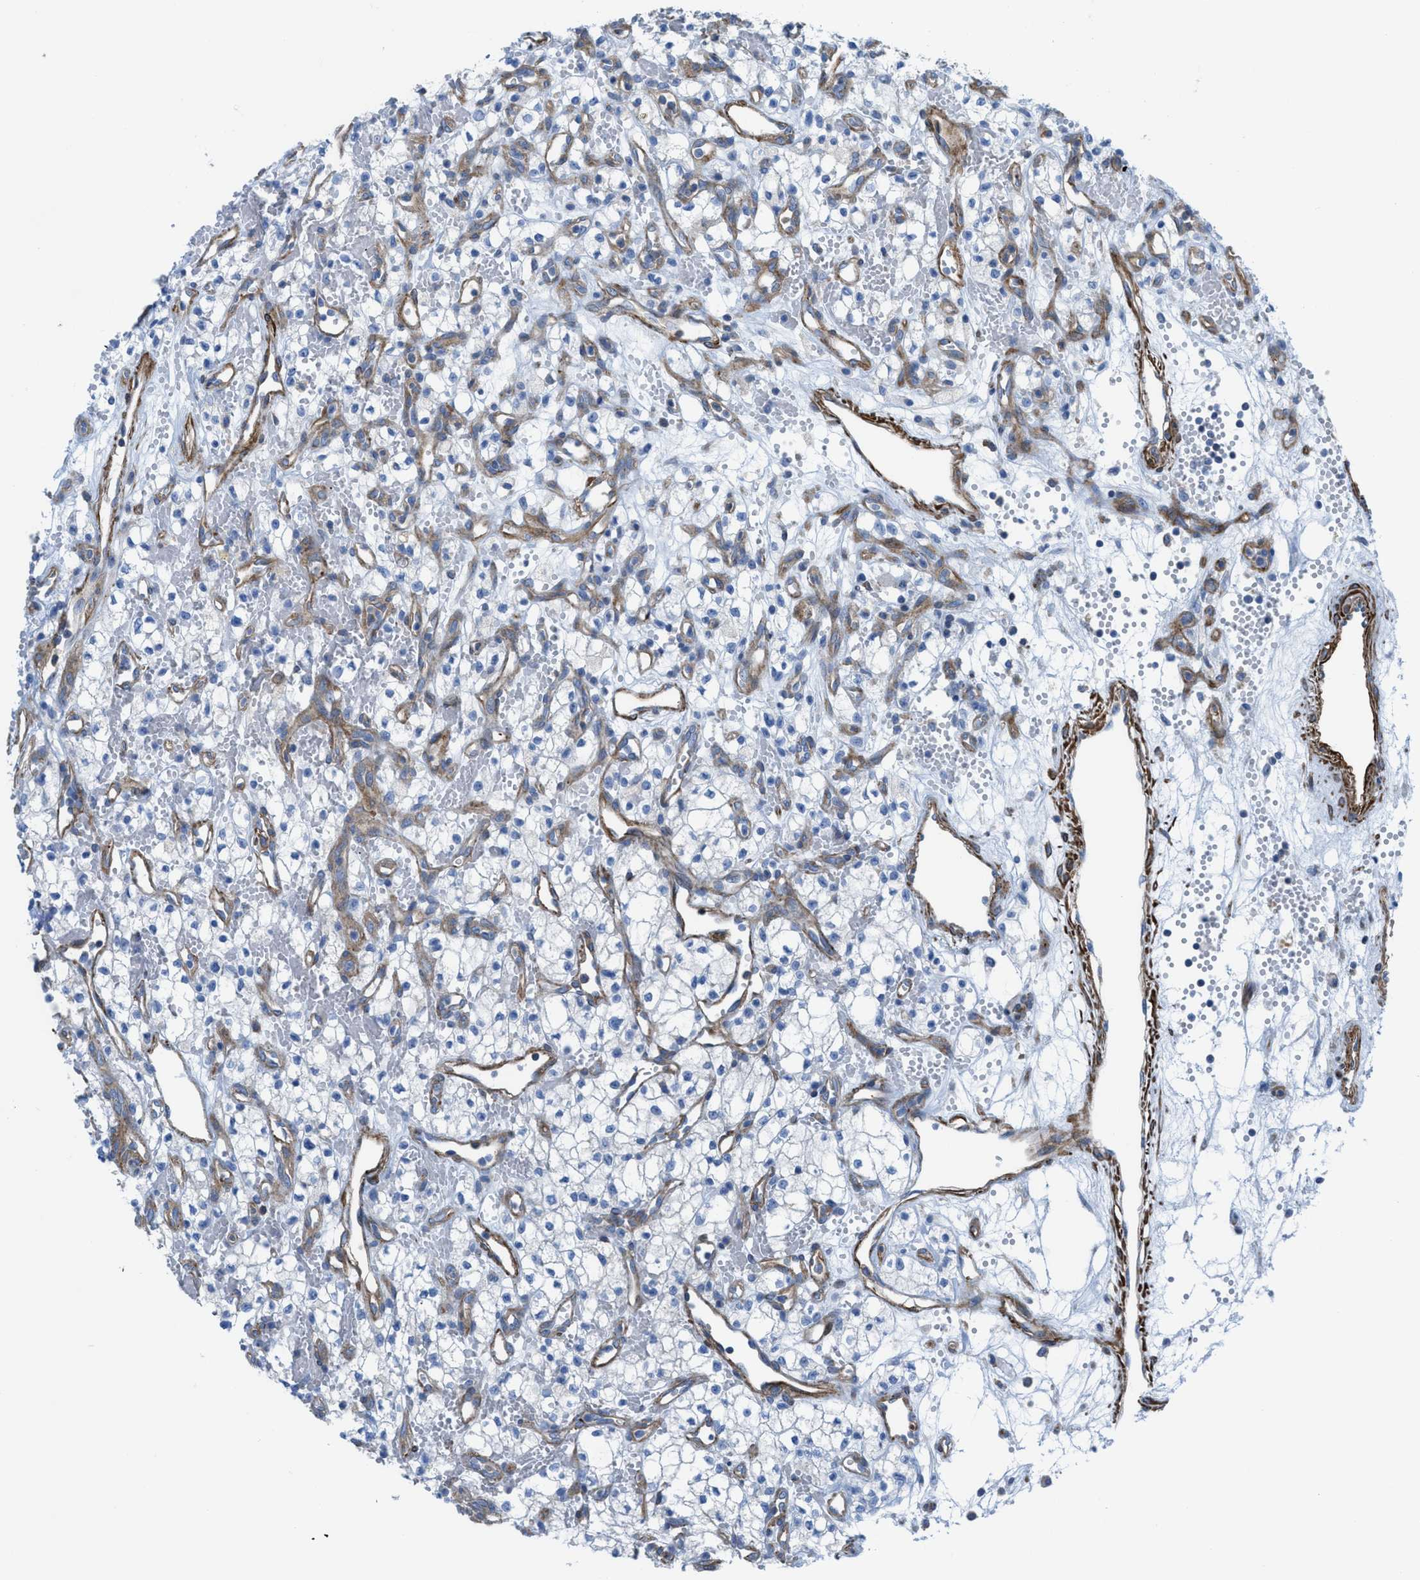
{"staining": {"intensity": "weak", "quantity": "<25%", "location": "cytoplasmic/membranous"}, "tissue": "renal cancer", "cell_type": "Tumor cells", "image_type": "cancer", "snomed": [{"axis": "morphology", "description": "Adenocarcinoma, NOS"}, {"axis": "topography", "description": "Kidney"}], "caption": "Immunohistochemistry (IHC) photomicrograph of neoplastic tissue: human renal cancer stained with DAB demonstrates no significant protein positivity in tumor cells. The staining was performed using DAB to visualize the protein expression in brown, while the nuclei were stained in blue with hematoxylin (Magnification: 20x).", "gene": "KCNH7", "patient": {"sex": "male", "age": 59}}